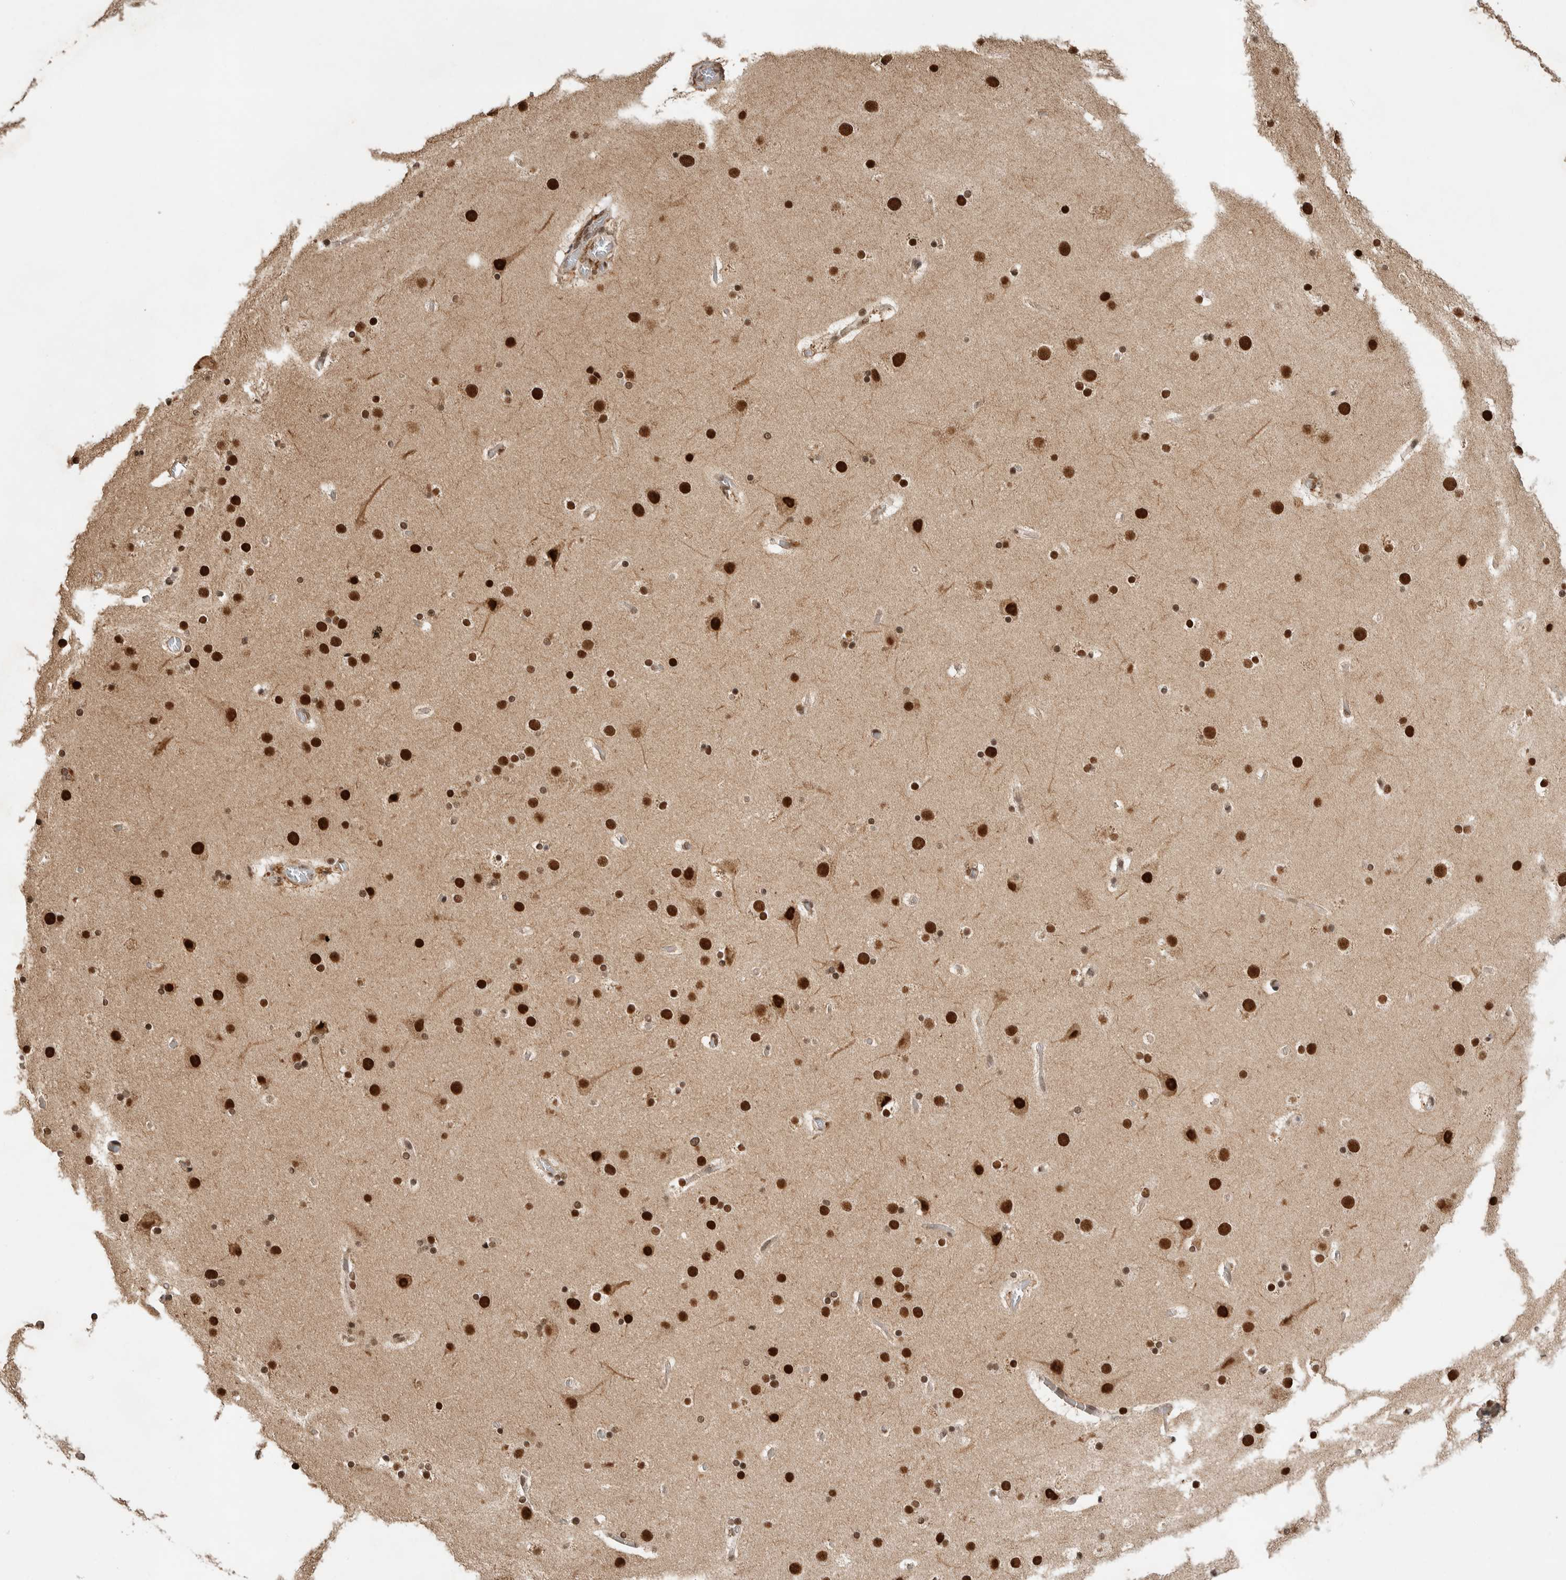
{"staining": {"intensity": "moderate", "quantity": "25%-75%", "location": "cytoplasmic/membranous,nuclear"}, "tissue": "cerebral cortex", "cell_type": "Endothelial cells", "image_type": "normal", "snomed": [{"axis": "morphology", "description": "Normal tissue, NOS"}, {"axis": "topography", "description": "Cerebral cortex"}], "caption": "Moderate cytoplasmic/membranous,nuclear positivity is appreciated in about 25%-75% of endothelial cells in normal cerebral cortex.", "gene": "C1orf21", "patient": {"sex": "male", "age": 57}}